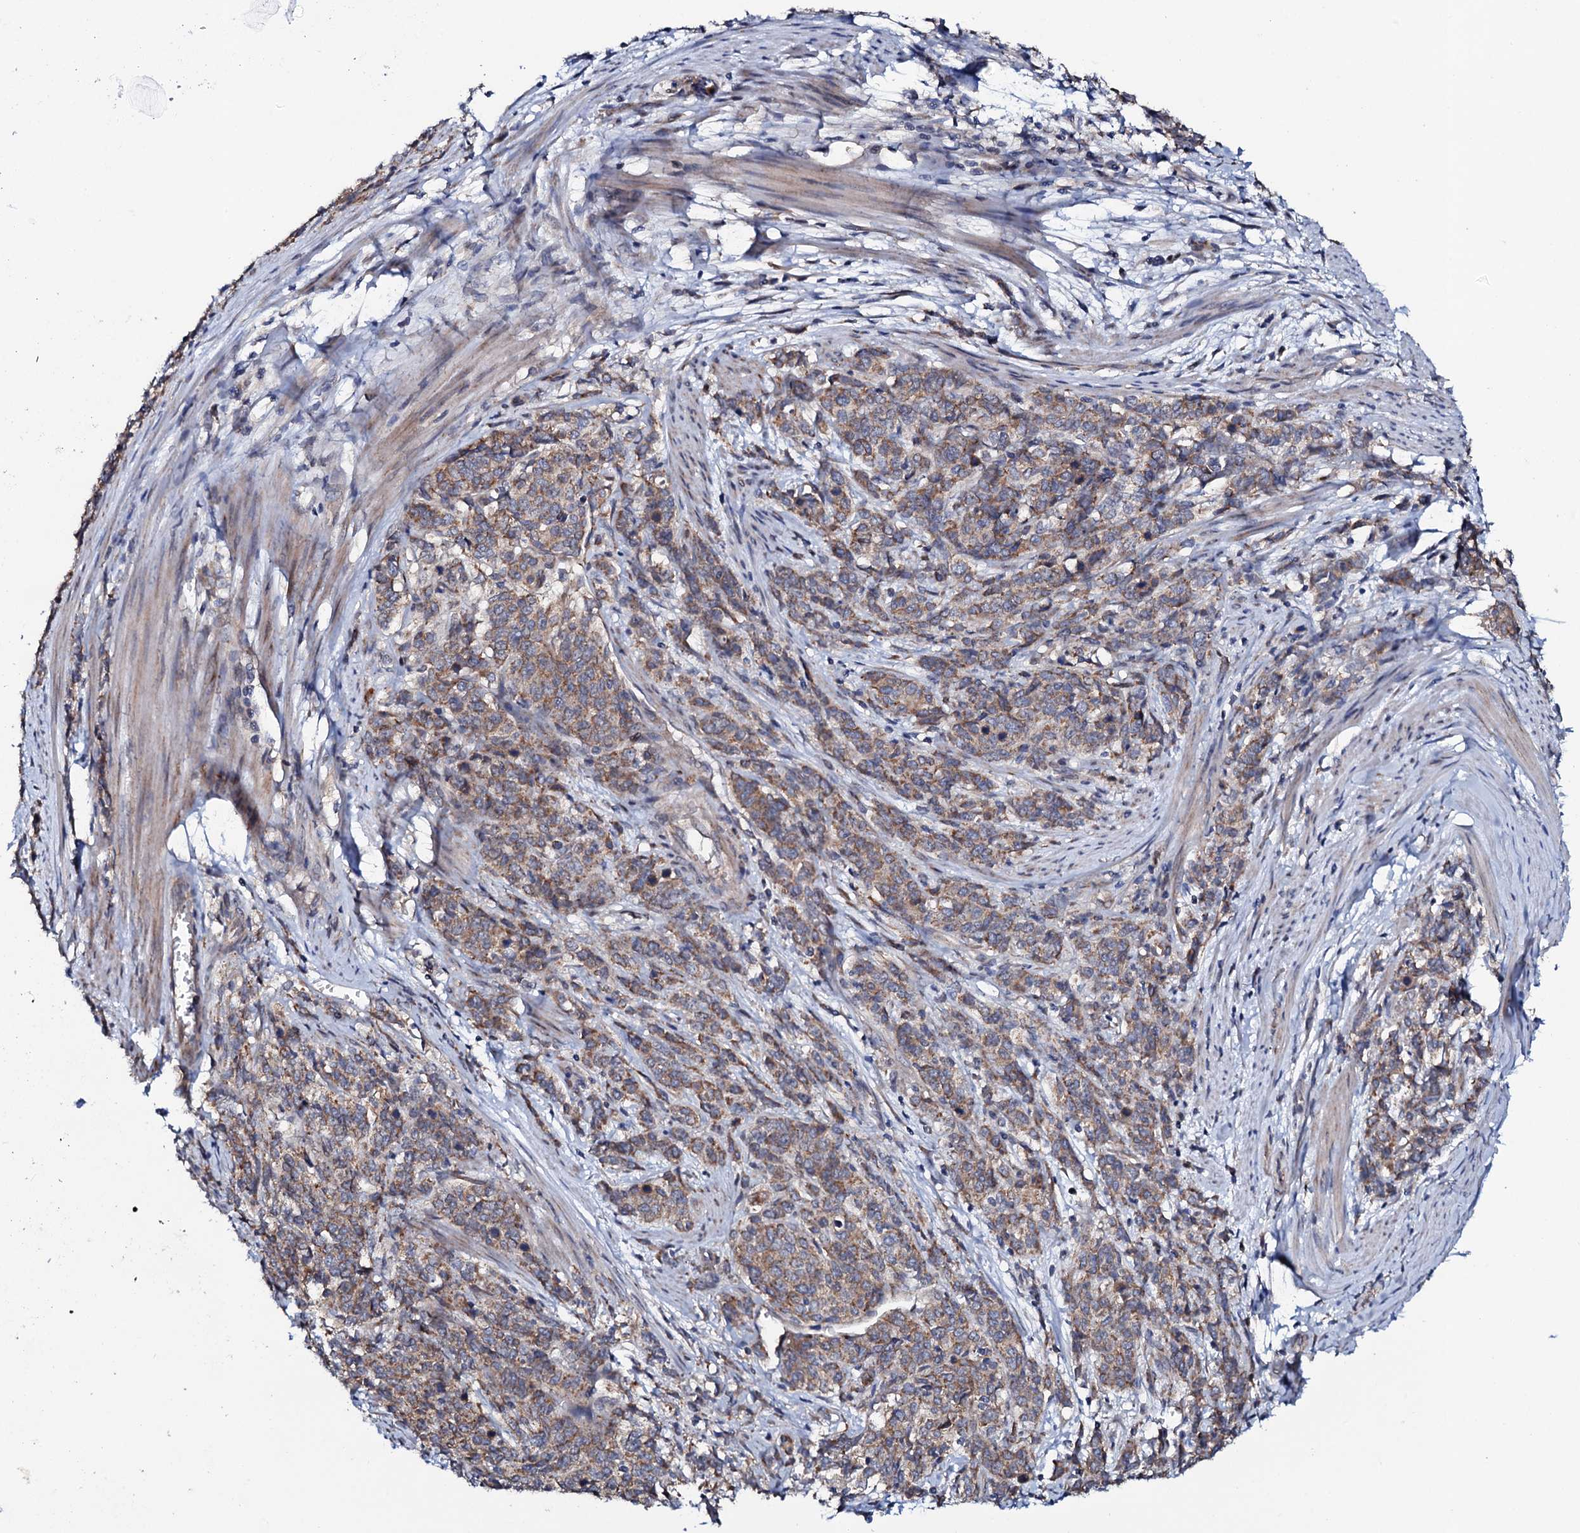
{"staining": {"intensity": "moderate", "quantity": ">75%", "location": "cytoplasmic/membranous"}, "tissue": "cervical cancer", "cell_type": "Tumor cells", "image_type": "cancer", "snomed": [{"axis": "morphology", "description": "Squamous cell carcinoma, NOS"}, {"axis": "topography", "description": "Cervix"}], "caption": "Protein staining of squamous cell carcinoma (cervical) tissue exhibits moderate cytoplasmic/membranous staining in about >75% of tumor cells.", "gene": "PPP1R3D", "patient": {"sex": "female", "age": 60}}